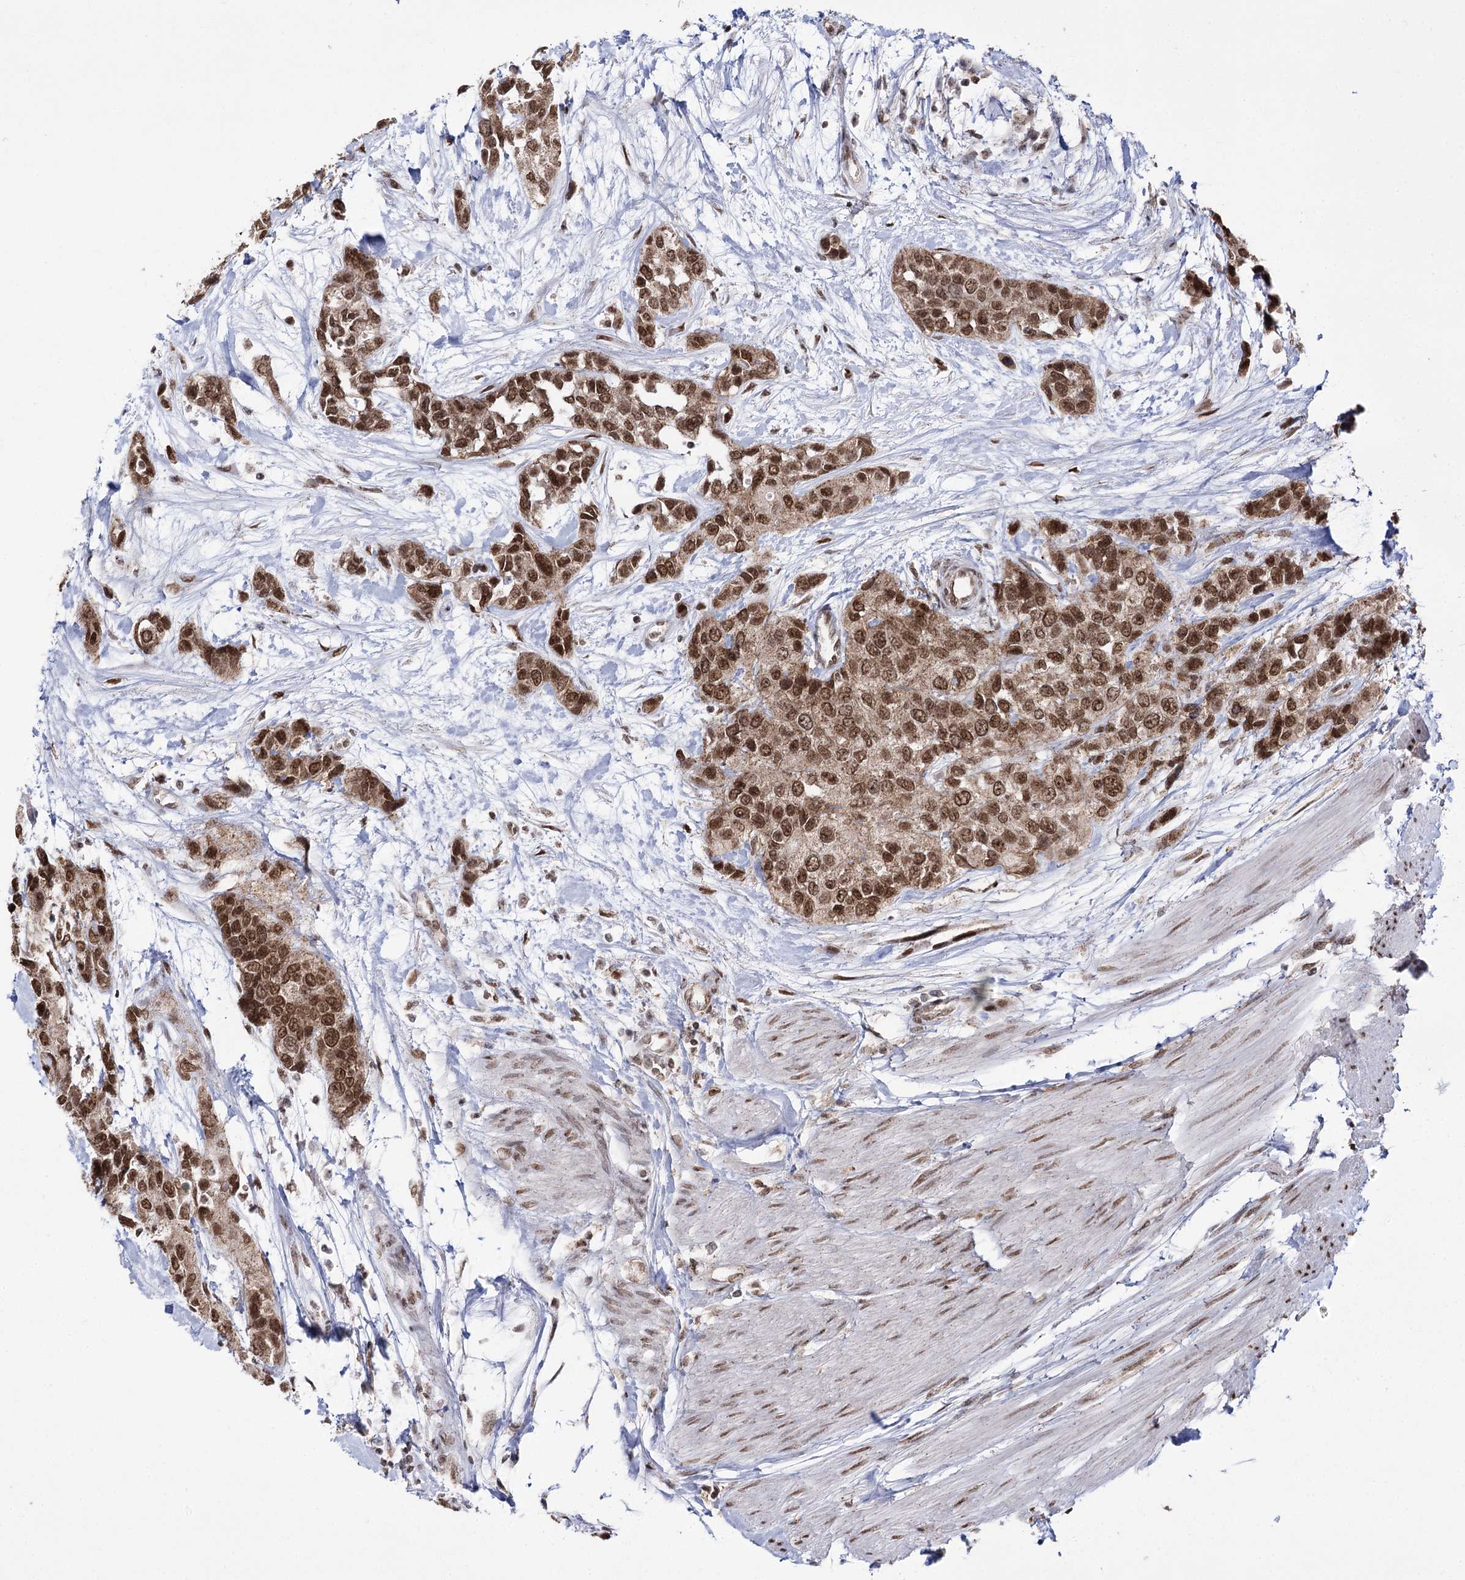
{"staining": {"intensity": "moderate", "quantity": ">75%", "location": "cytoplasmic/membranous,nuclear"}, "tissue": "urothelial cancer", "cell_type": "Tumor cells", "image_type": "cancer", "snomed": [{"axis": "morphology", "description": "Normal tissue, NOS"}, {"axis": "morphology", "description": "Urothelial carcinoma, High grade"}, {"axis": "topography", "description": "Vascular tissue"}, {"axis": "topography", "description": "Urinary bladder"}], "caption": "IHC of human urothelial carcinoma (high-grade) shows medium levels of moderate cytoplasmic/membranous and nuclear expression in approximately >75% of tumor cells.", "gene": "VGLL4", "patient": {"sex": "female", "age": 56}}